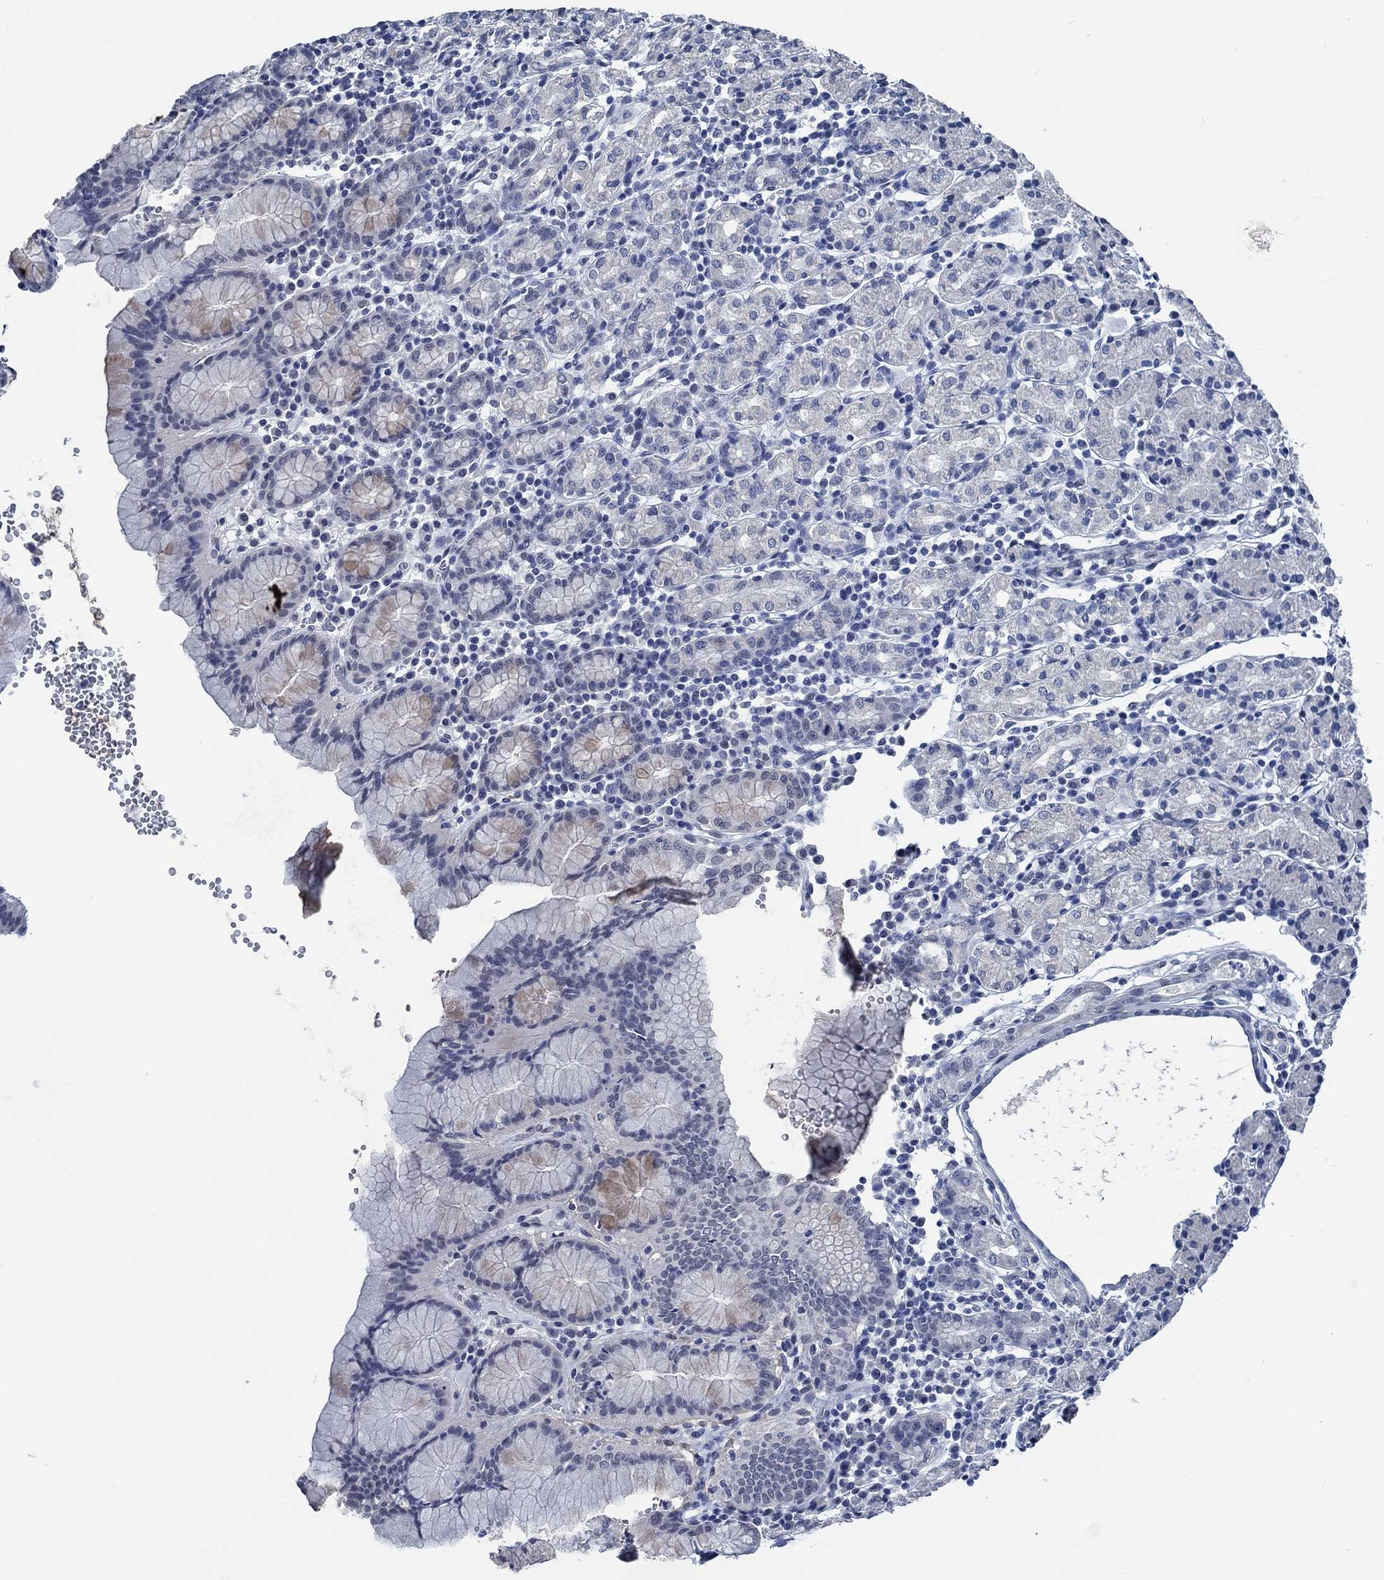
{"staining": {"intensity": "negative", "quantity": "none", "location": "none"}, "tissue": "stomach", "cell_type": "Glandular cells", "image_type": "normal", "snomed": [{"axis": "morphology", "description": "Normal tissue, NOS"}, {"axis": "topography", "description": "Stomach, upper"}, {"axis": "topography", "description": "Stomach"}], "caption": "An immunohistochemistry (IHC) micrograph of benign stomach is shown. There is no staining in glandular cells of stomach.", "gene": "OBSCN", "patient": {"sex": "male", "age": 62}}